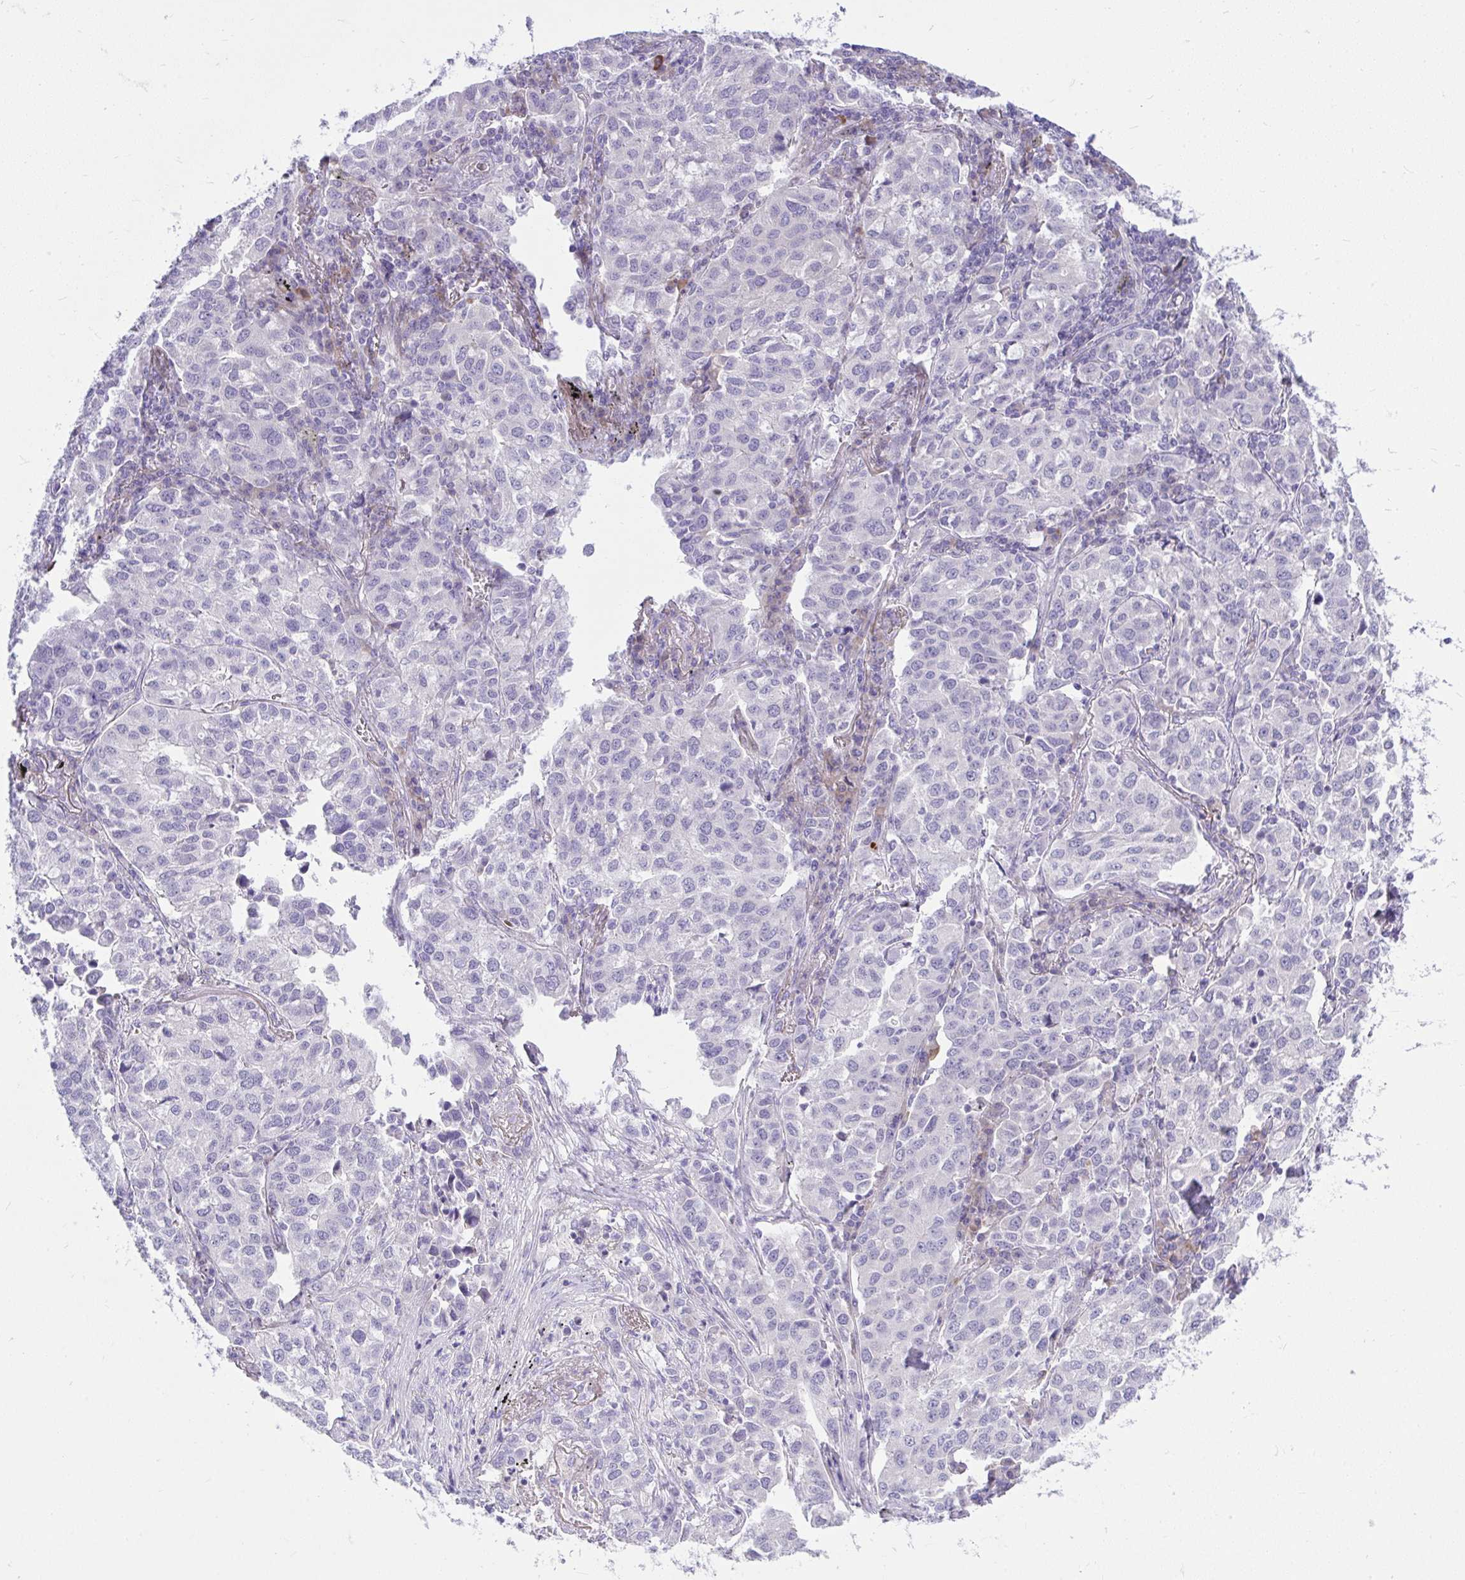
{"staining": {"intensity": "negative", "quantity": "none", "location": "none"}, "tissue": "lung cancer", "cell_type": "Tumor cells", "image_type": "cancer", "snomed": [{"axis": "morphology", "description": "Adenocarcinoma, NOS"}, {"axis": "morphology", "description": "Adenocarcinoma, metastatic, NOS"}, {"axis": "topography", "description": "Lymph node"}, {"axis": "topography", "description": "Lung"}], "caption": "Immunohistochemistry (IHC) photomicrograph of human adenocarcinoma (lung) stained for a protein (brown), which shows no staining in tumor cells.", "gene": "PIGZ", "patient": {"sex": "female", "age": 65}}